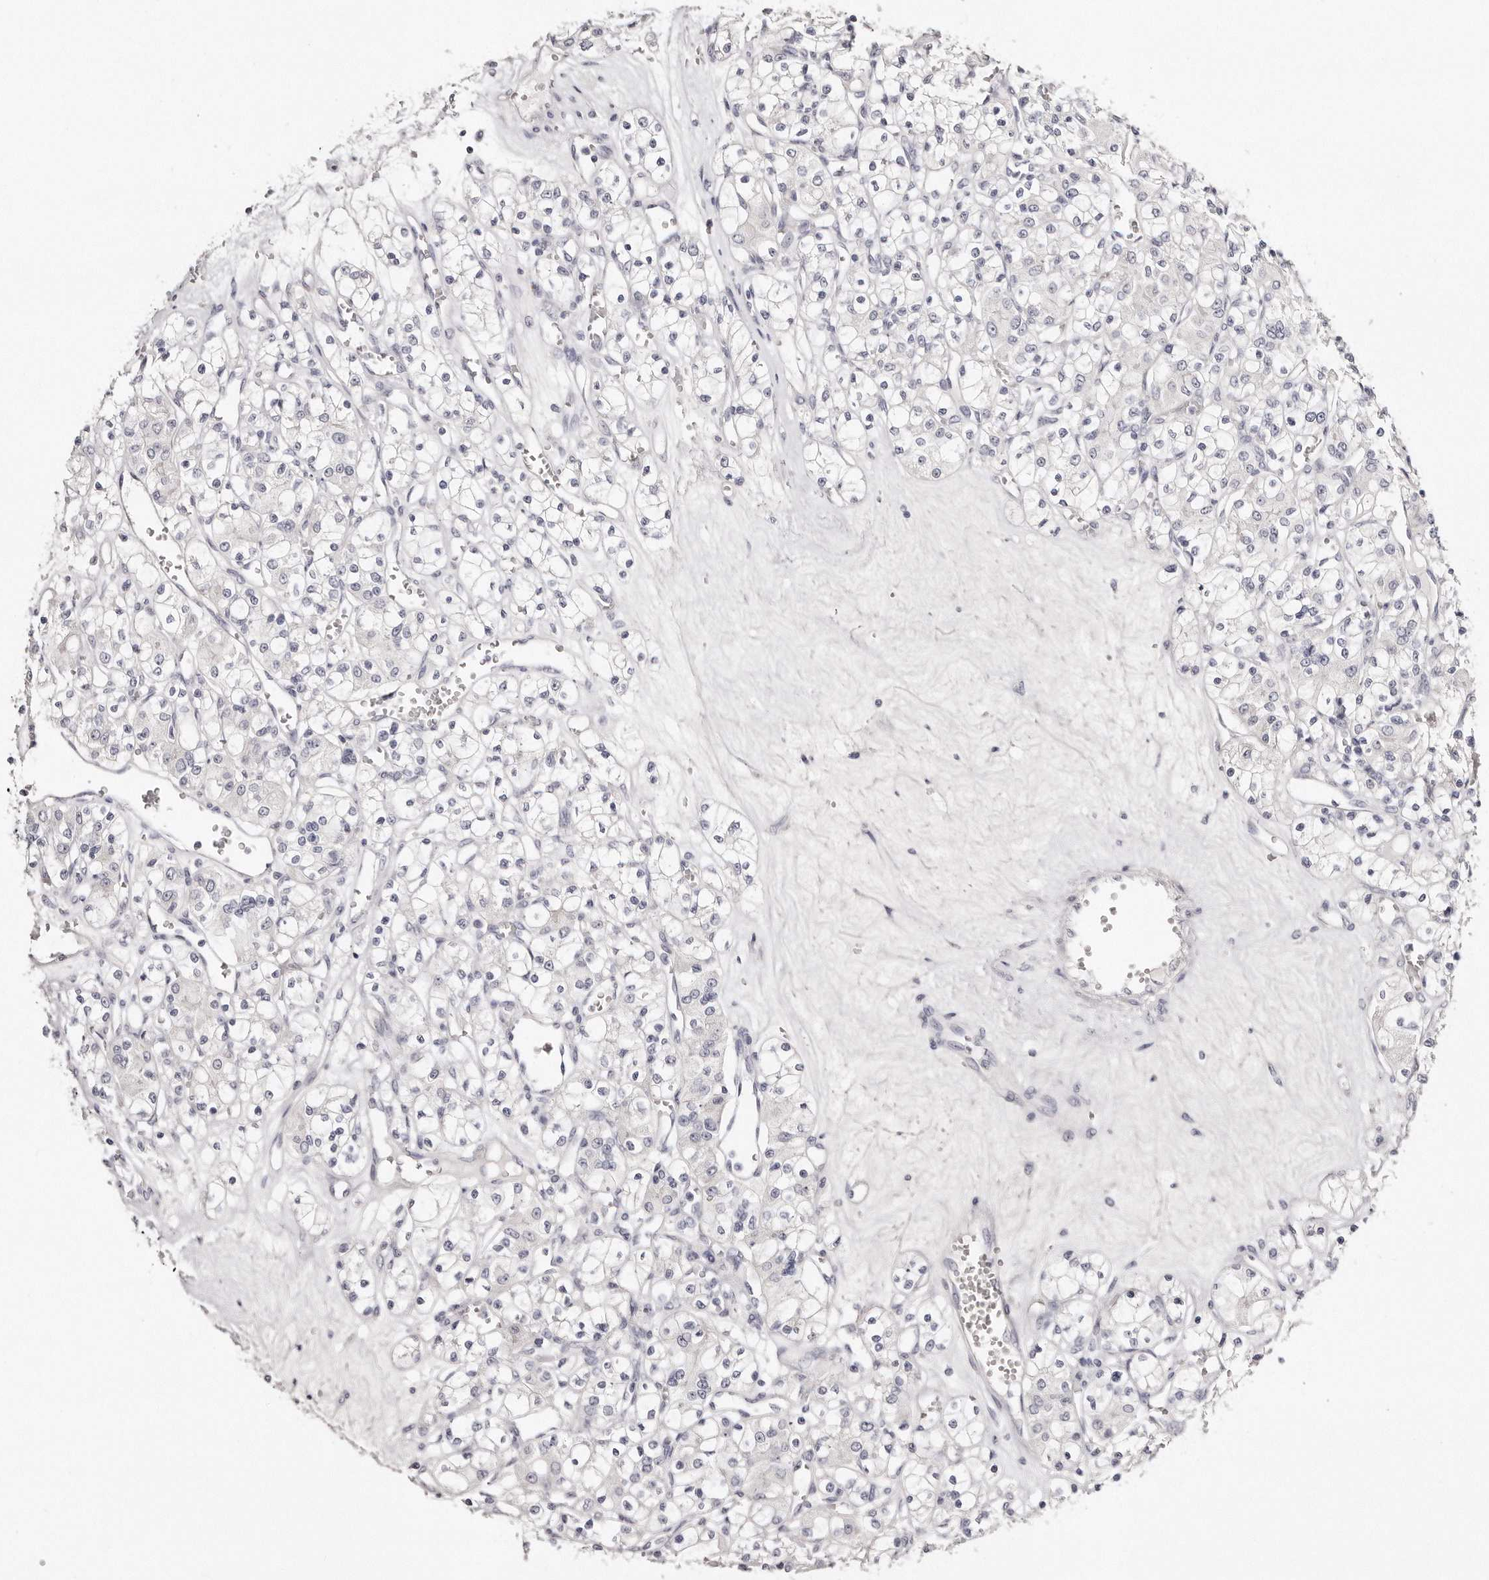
{"staining": {"intensity": "negative", "quantity": "none", "location": "none"}, "tissue": "renal cancer", "cell_type": "Tumor cells", "image_type": "cancer", "snomed": [{"axis": "morphology", "description": "Adenocarcinoma, NOS"}, {"axis": "topography", "description": "Kidney"}], "caption": "Immunohistochemistry (IHC) micrograph of human renal cancer stained for a protein (brown), which shows no expression in tumor cells. (Brightfield microscopy of DAB (3,3'-diaminobenzidine) immunohistochemistry at high magnification).", "gene": "AKNAD1", "patient": {"sex": "female", "age": 59}}